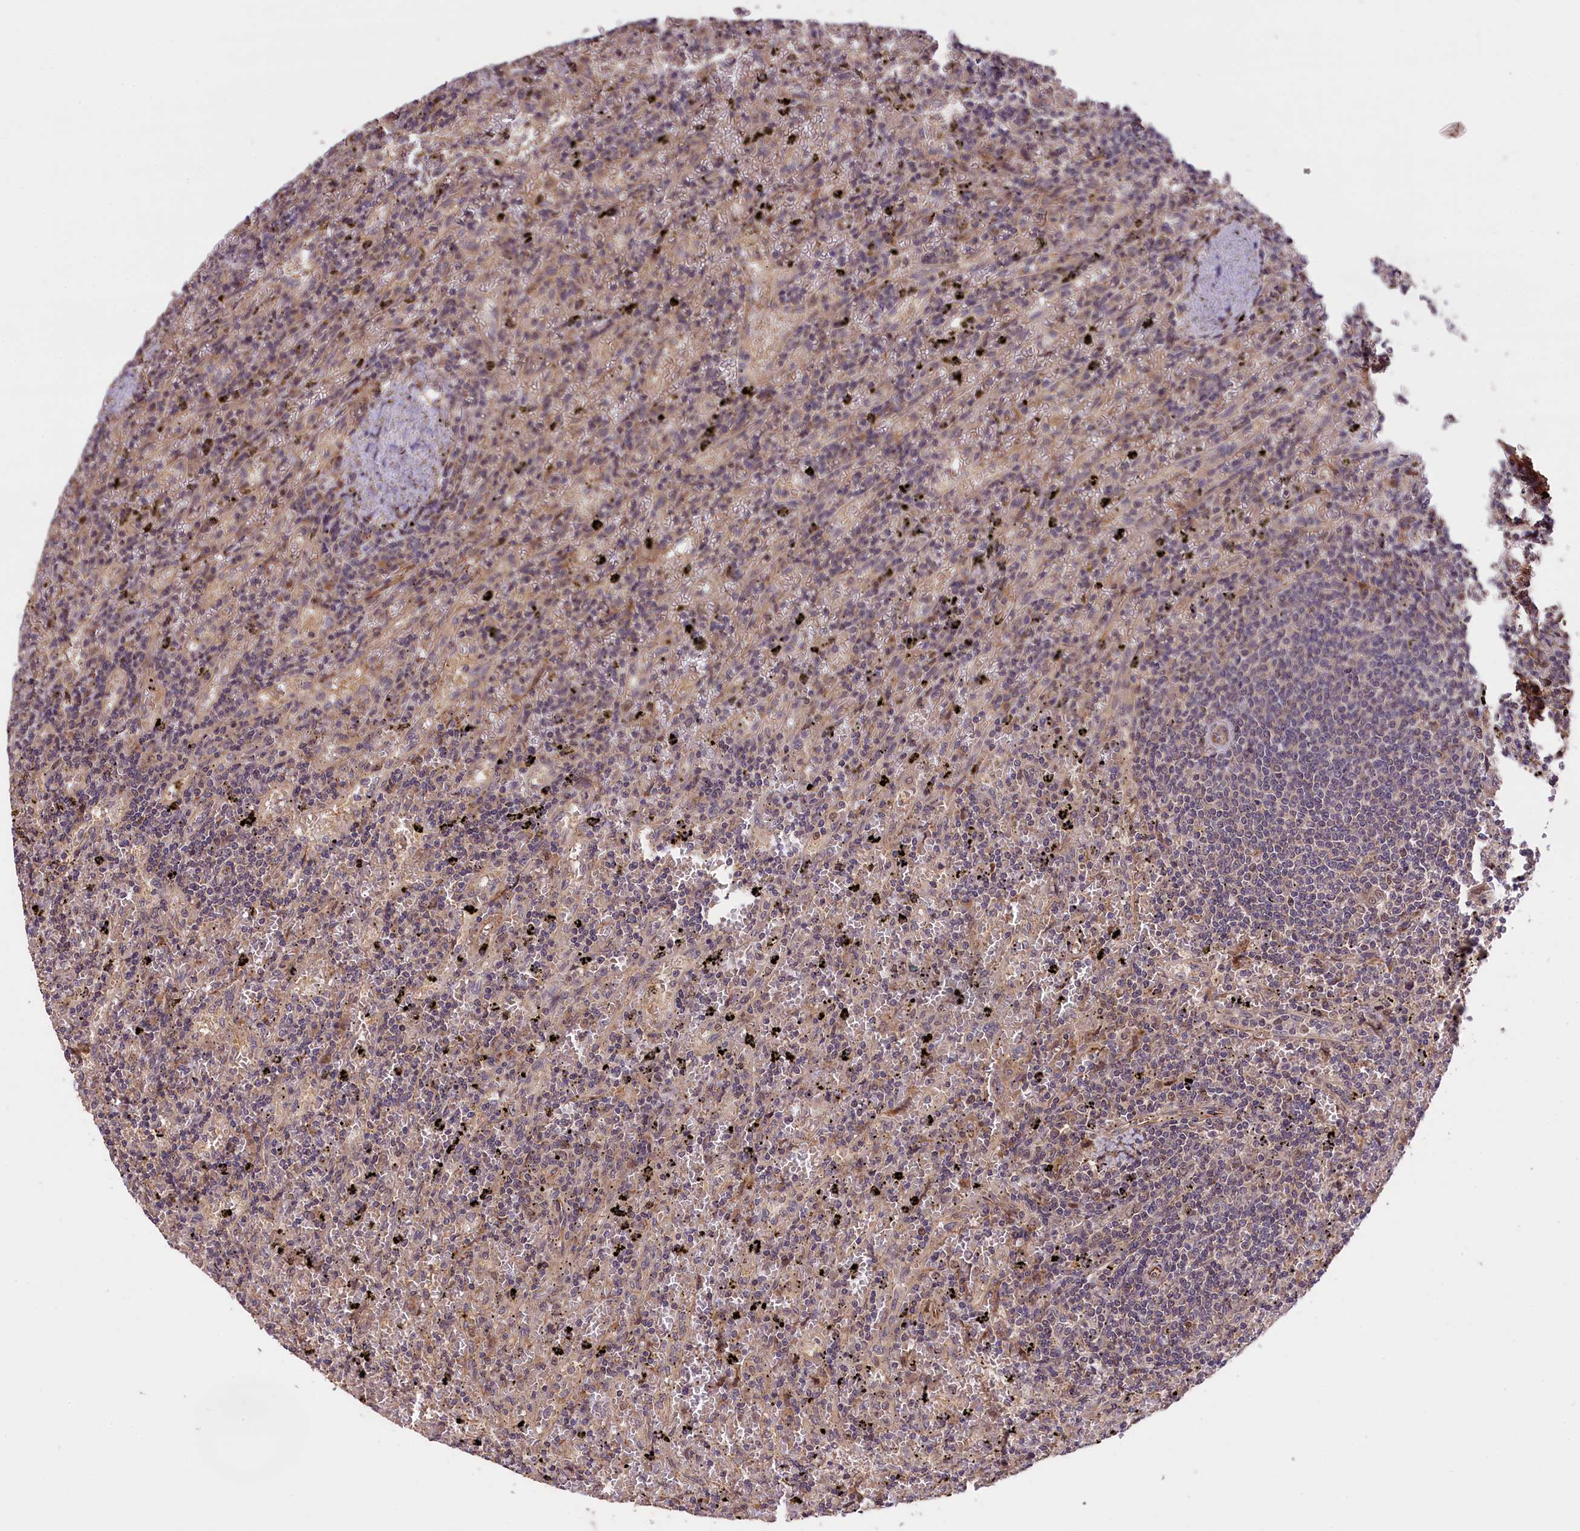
{"staining": {"intensity": "weak", "quantity": "<25%", "location": "cytoplasmic/membranous"}, "tissue": "lymphoma", "cell_type": "Tumor cells", "image_type": "cancer", "snomed": [{"axis": "morphology", "description": "Malignant lymphoma, non-Hodgkin's type, Low grade"}, {"axis": "topography", "description": "Spleen"}], "caption": "This histopathology image is of low-grade malignant lymphoma, non-Hodgkin's type stained with immunohistochemistry to label a protein in brown with the nuclei are counter-stained blue. There is no positivity in tumor cells.", "gene": "DNAJB9", "patient": {"sex": "male", "age": 76}}